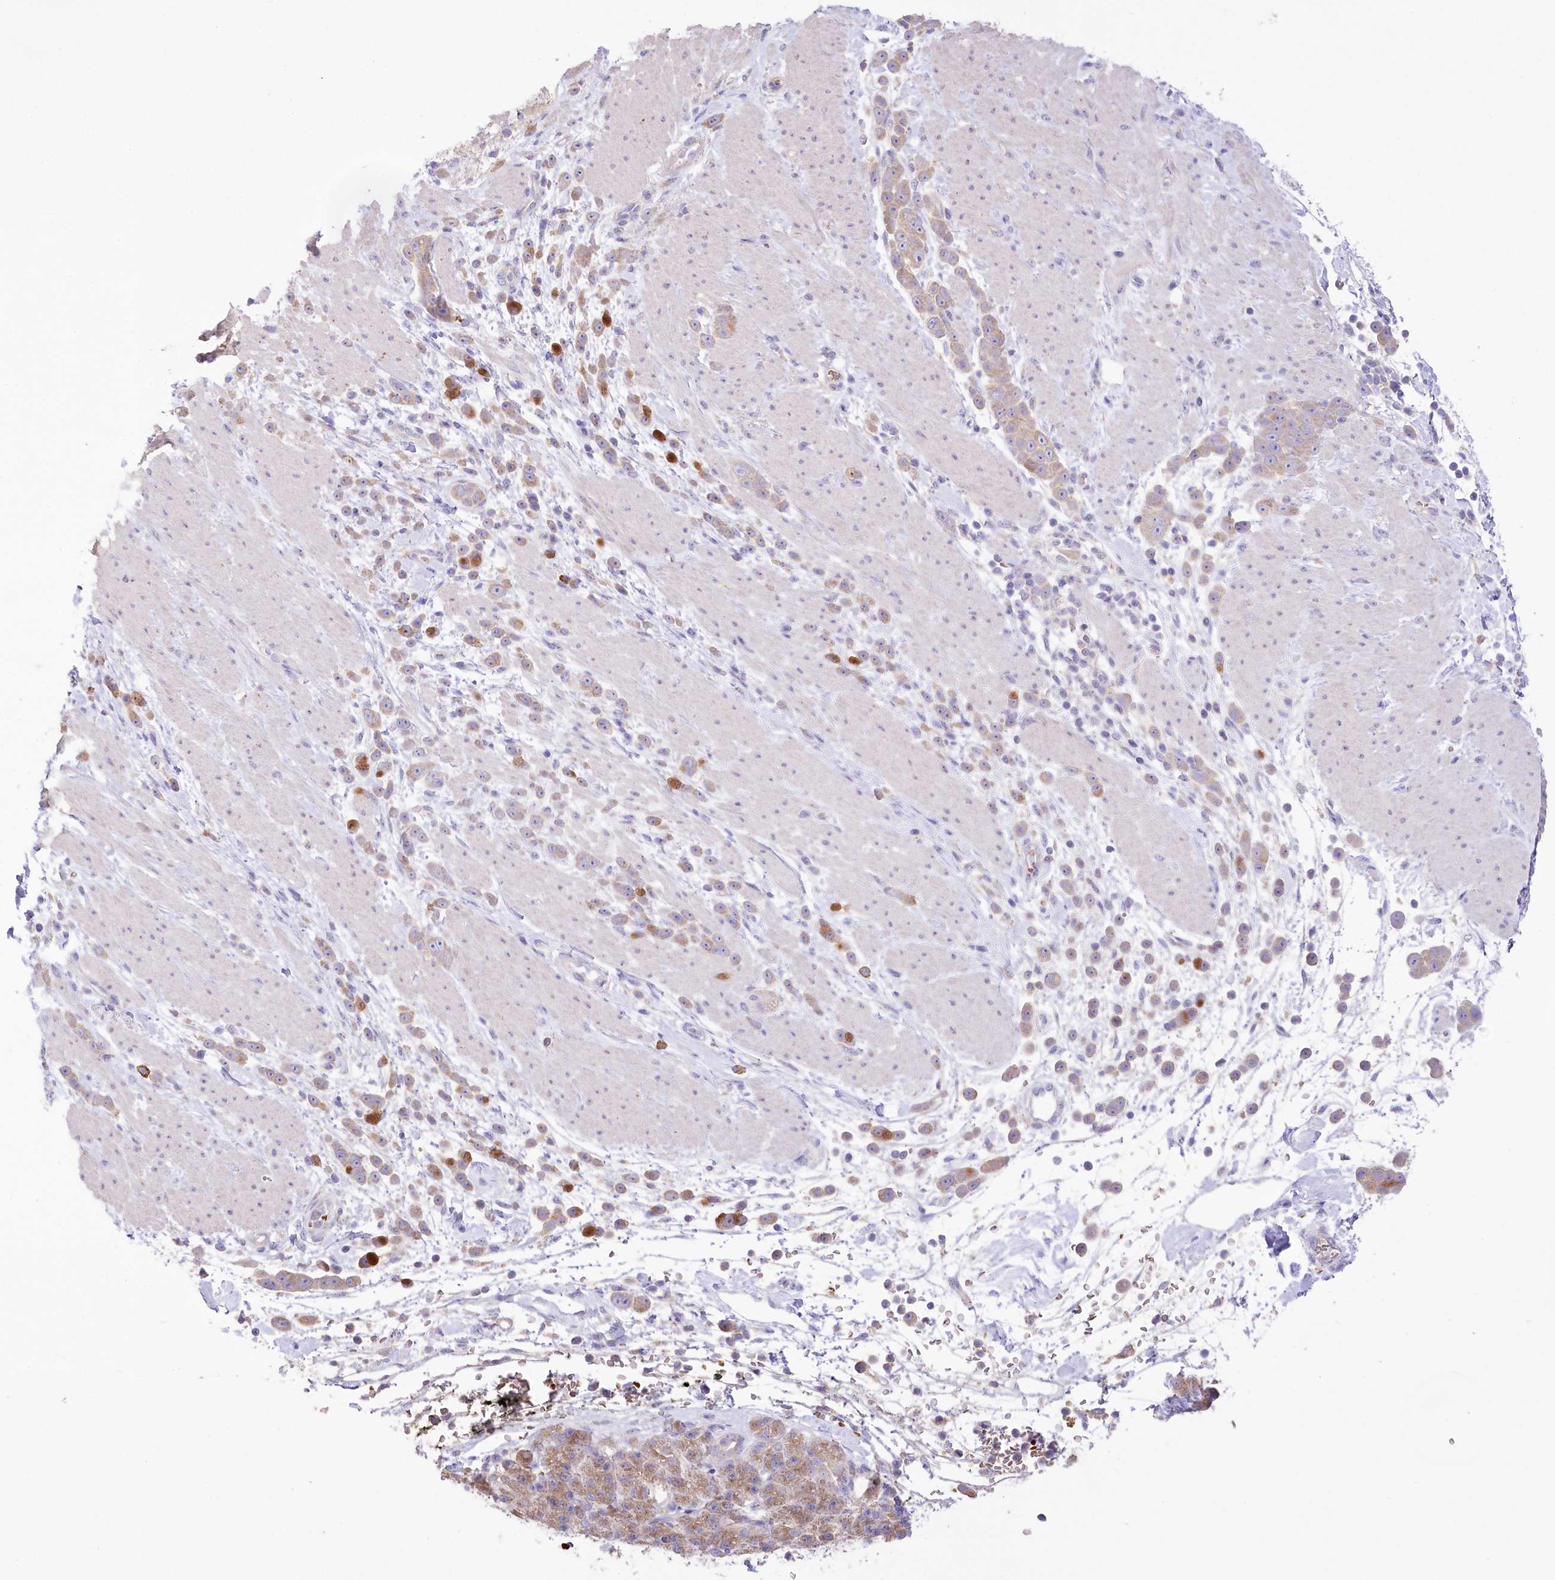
{"staining": {"intensity": "moderate", "quantity": "25%-75%", "location": "cytoplasmic/membranous"}, "tissue": "pancreatic cancer", "cell_type": "Tumor cells", "image_type": "cancer", "snomed": [{"axis": "morphology", "description": "Normal tissue, NOS"}, {"axis": "morphology", "description": "Adenocarcinoma, NOS"}, {"axis": "topography", "description": "Pancreas"}], "caption": "Adenocarcinoma (pancreatic) stained with IHC displays moderate cytoplasmic/membranous expression in approximately 25%-75% of tumor cells.", "gene": "PRSS53", "patient": {"sex": "female", "age": 64}}